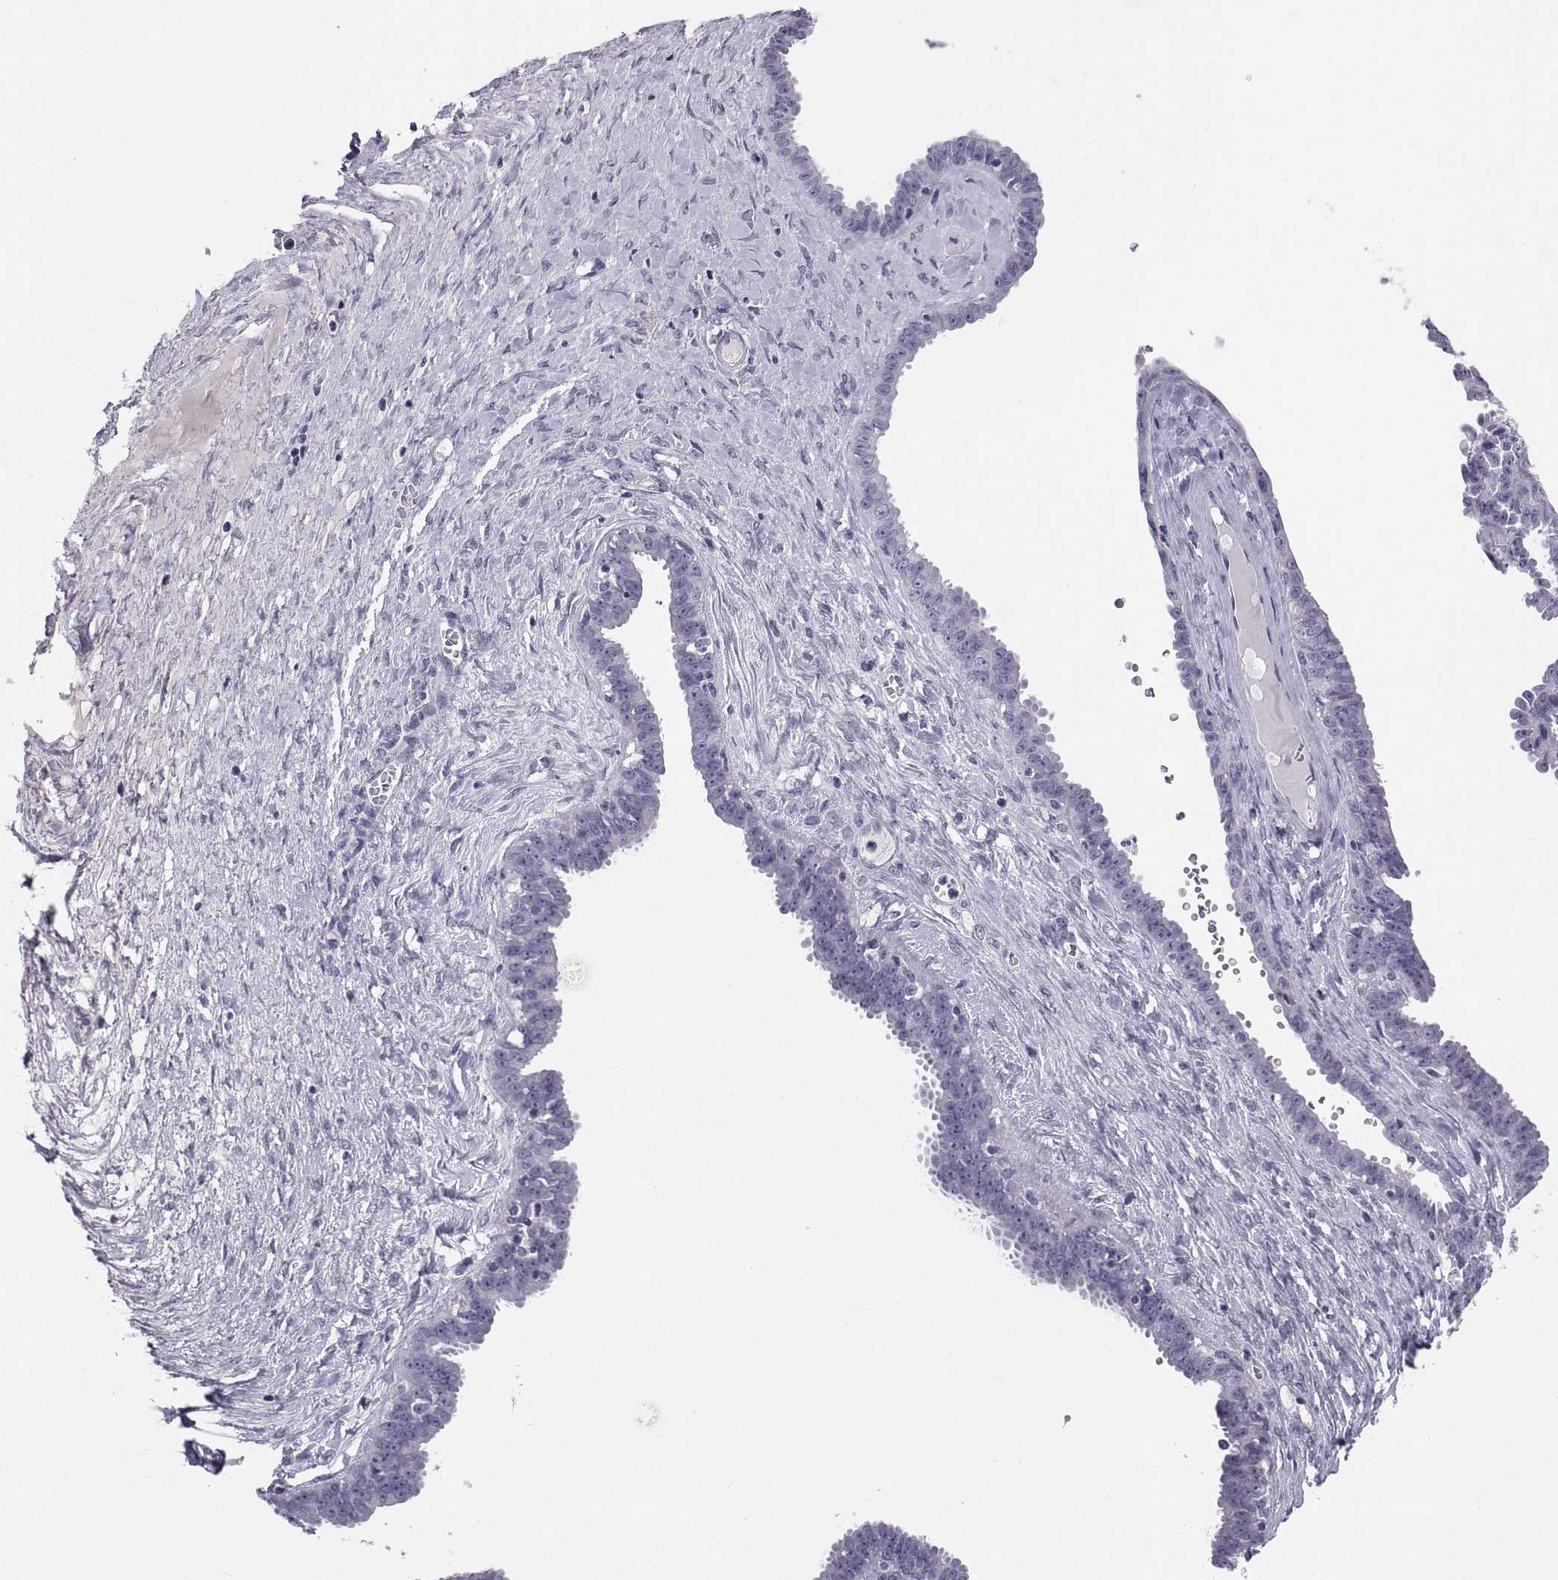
{"staining": {"intensity": "negative", "quantity": "none", "location": "none"}, "tissue": "ovarian cancer", "cell_type": "Tumor cells", "image_type": "cancer", "snomed": [{"axis": "morphology", "description": "Cystadenocarcinoma, serous, NOS"}, {"axis": "topography", "description": "Ovary"}], "caption": "This is a photomicrograph of IHC staining of ovarian serous cystadenocarcinoma, which shows no positivity in tumor cells.", "gene": "TEX13A", "patient": {"sex": "female", "age": 71}}